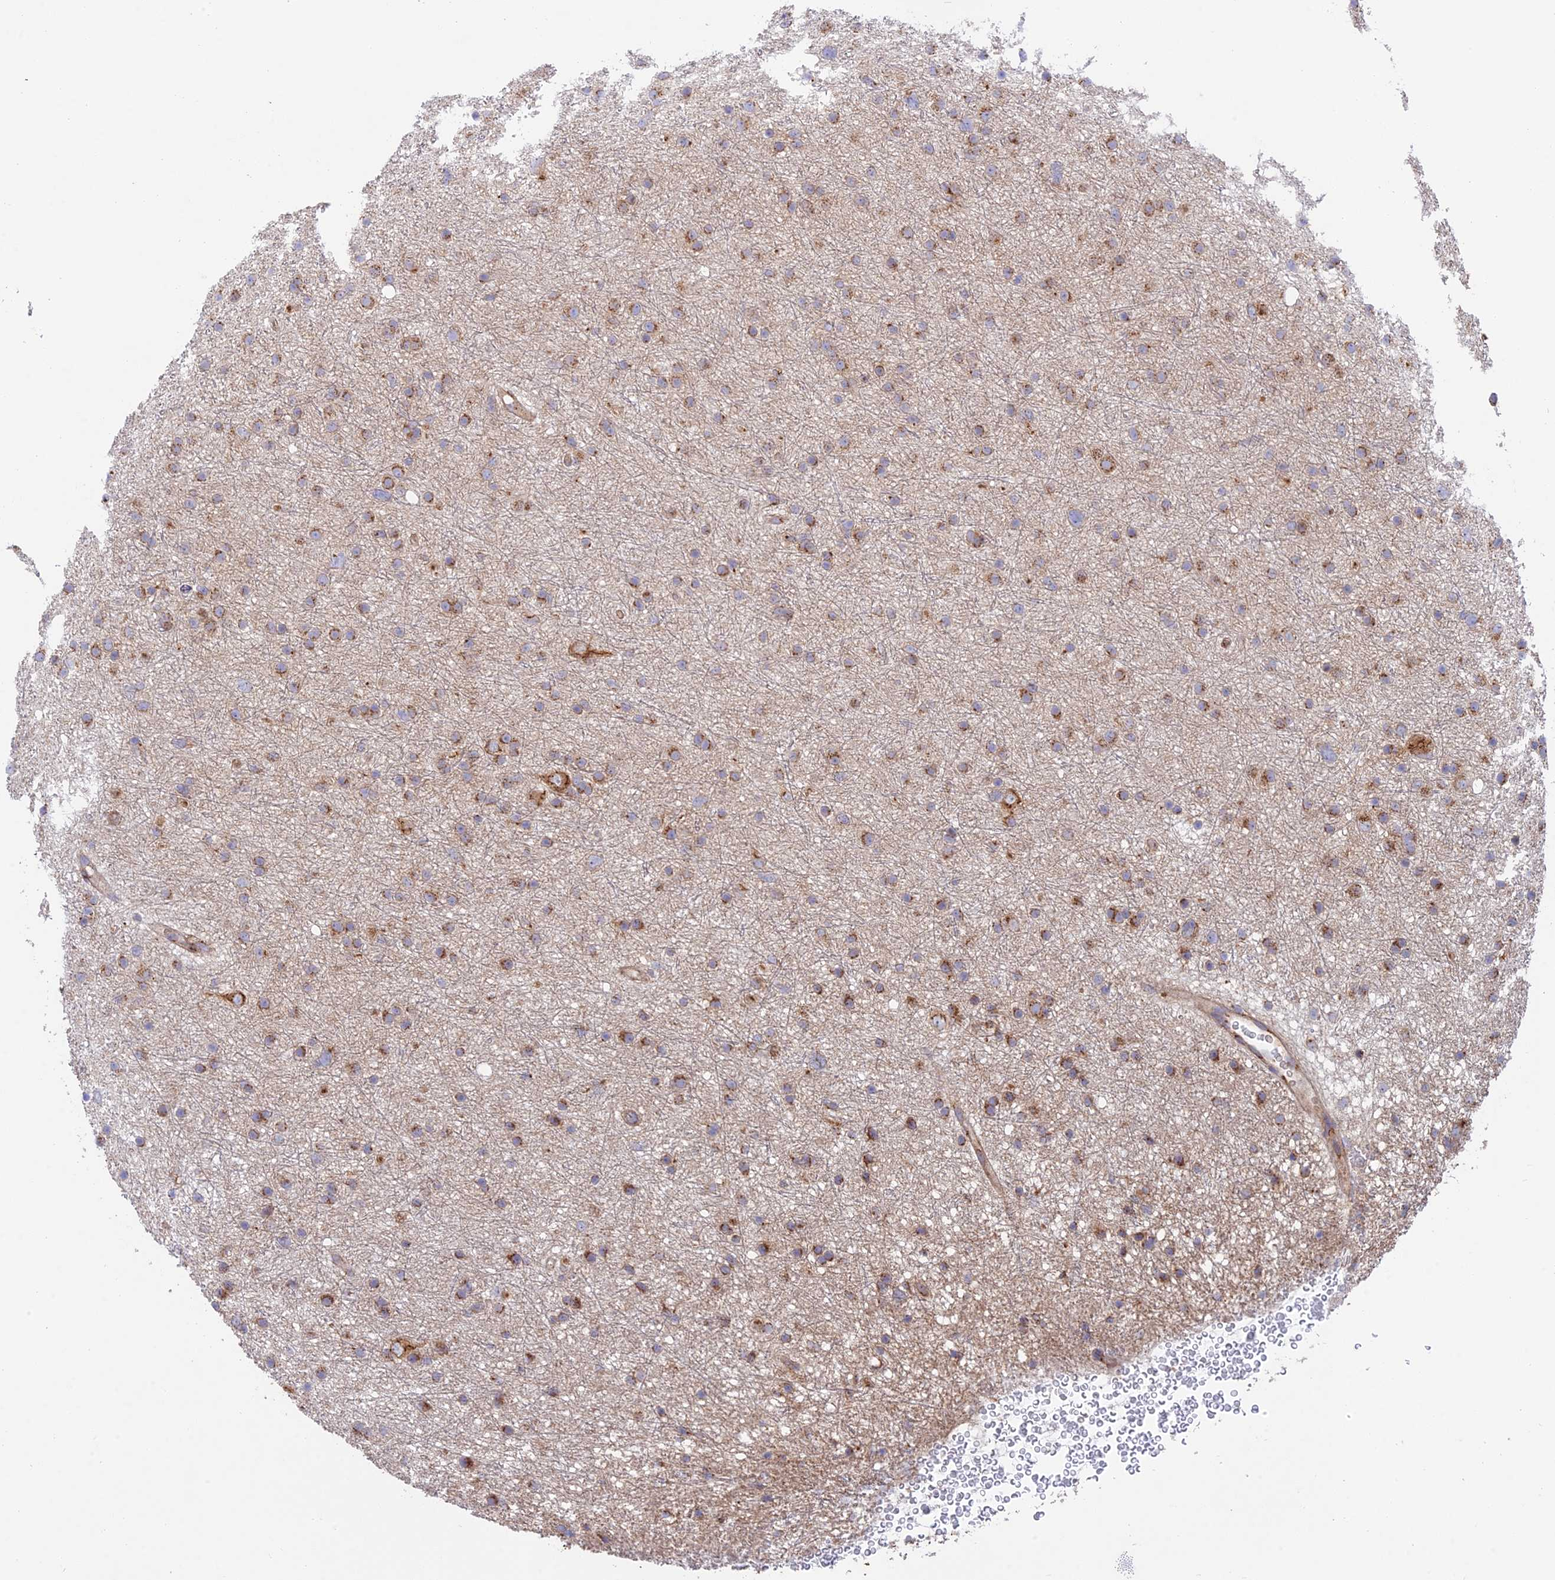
{"staining": {"intensity": "moderate", "quantity": ">75%", "location": "cytoplasmic/membranous"}, "tissue": "glioma", "cell_type": "Tumor cells", "image_type": "cancer", "snomed": [{"axis": "morphology", "description": "Glioma, malignant, Low grade"}, {"axis": "topography", "description": "Cerebral cortex"}], "caption": "Immunohistochemistry staining of glioma, which exhibits medium levels of moderate cytoplasmic/membranous expression in approximately >75% of tumor cells indicating moderate cytoplasmic/membranous protein positivity. The staining was performed using DAB (3,3'-diaminobenzidine) (brown) for protein detection and nuclei were counterstained in hematoxylin (blue).", "gene": "GOLGA3", "patient": {"sex": "female", "age": 39}}